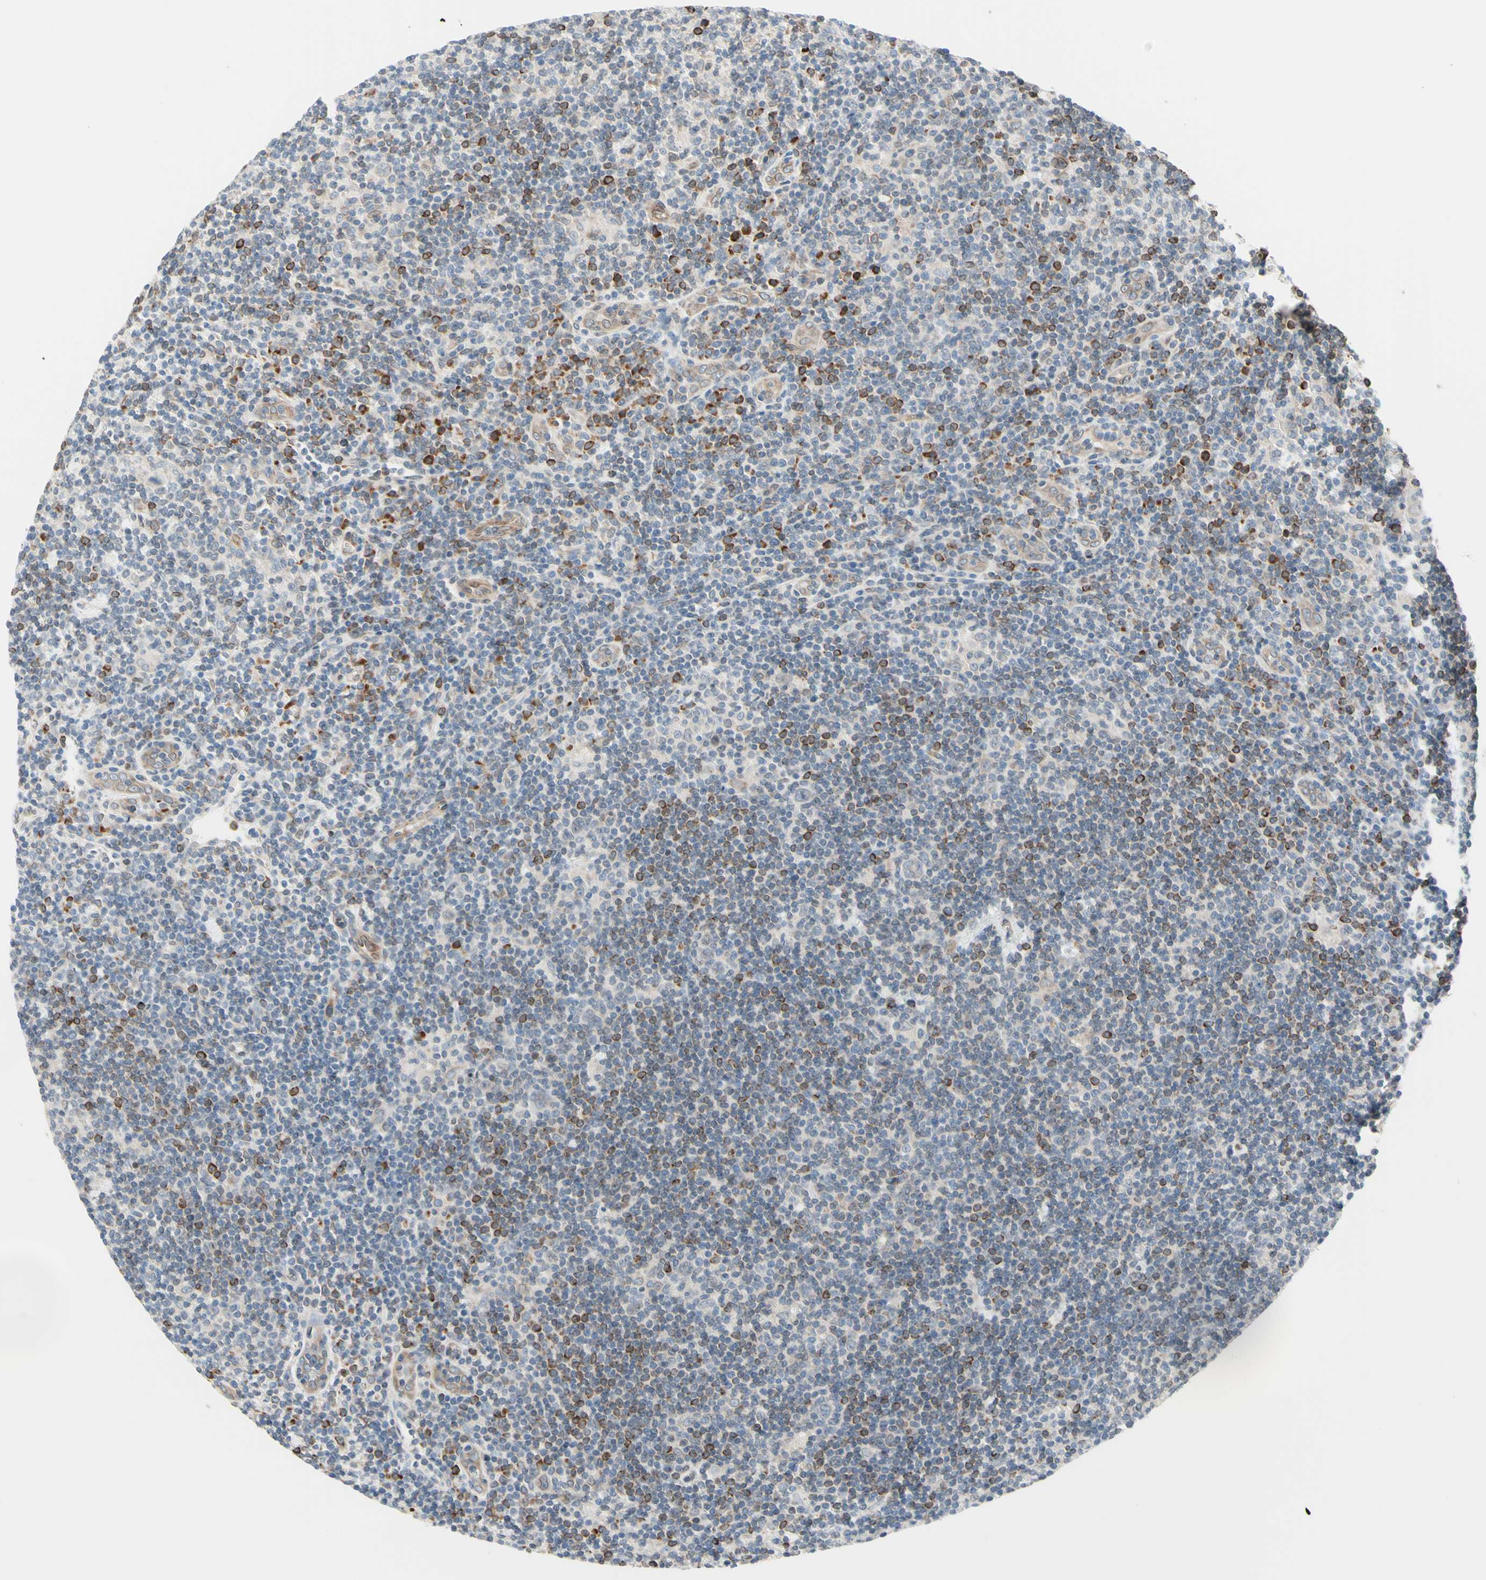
{"staining": {"intensity": "negative", "quantity": "none", "location": "none"}, "tissue": "lymphoma", "cell_type": "Tumor cells", "image_type": "cancer", "snomed": [{"axis": "morphology", "description": "Hodgkin's disease, NOS"}, {"axis": "topography", "description": "Lymph node"}], "caption": "Immunohistochemistry (IHC) micrograph of human lymphoma stained for a protein (brown), which demonstrates no expression in tumor cells. (DAB immunohistochemistry with hematoxylin counter stain).", "gene": "TRAF2", "patient": {"sex": "female", "age": 57}}